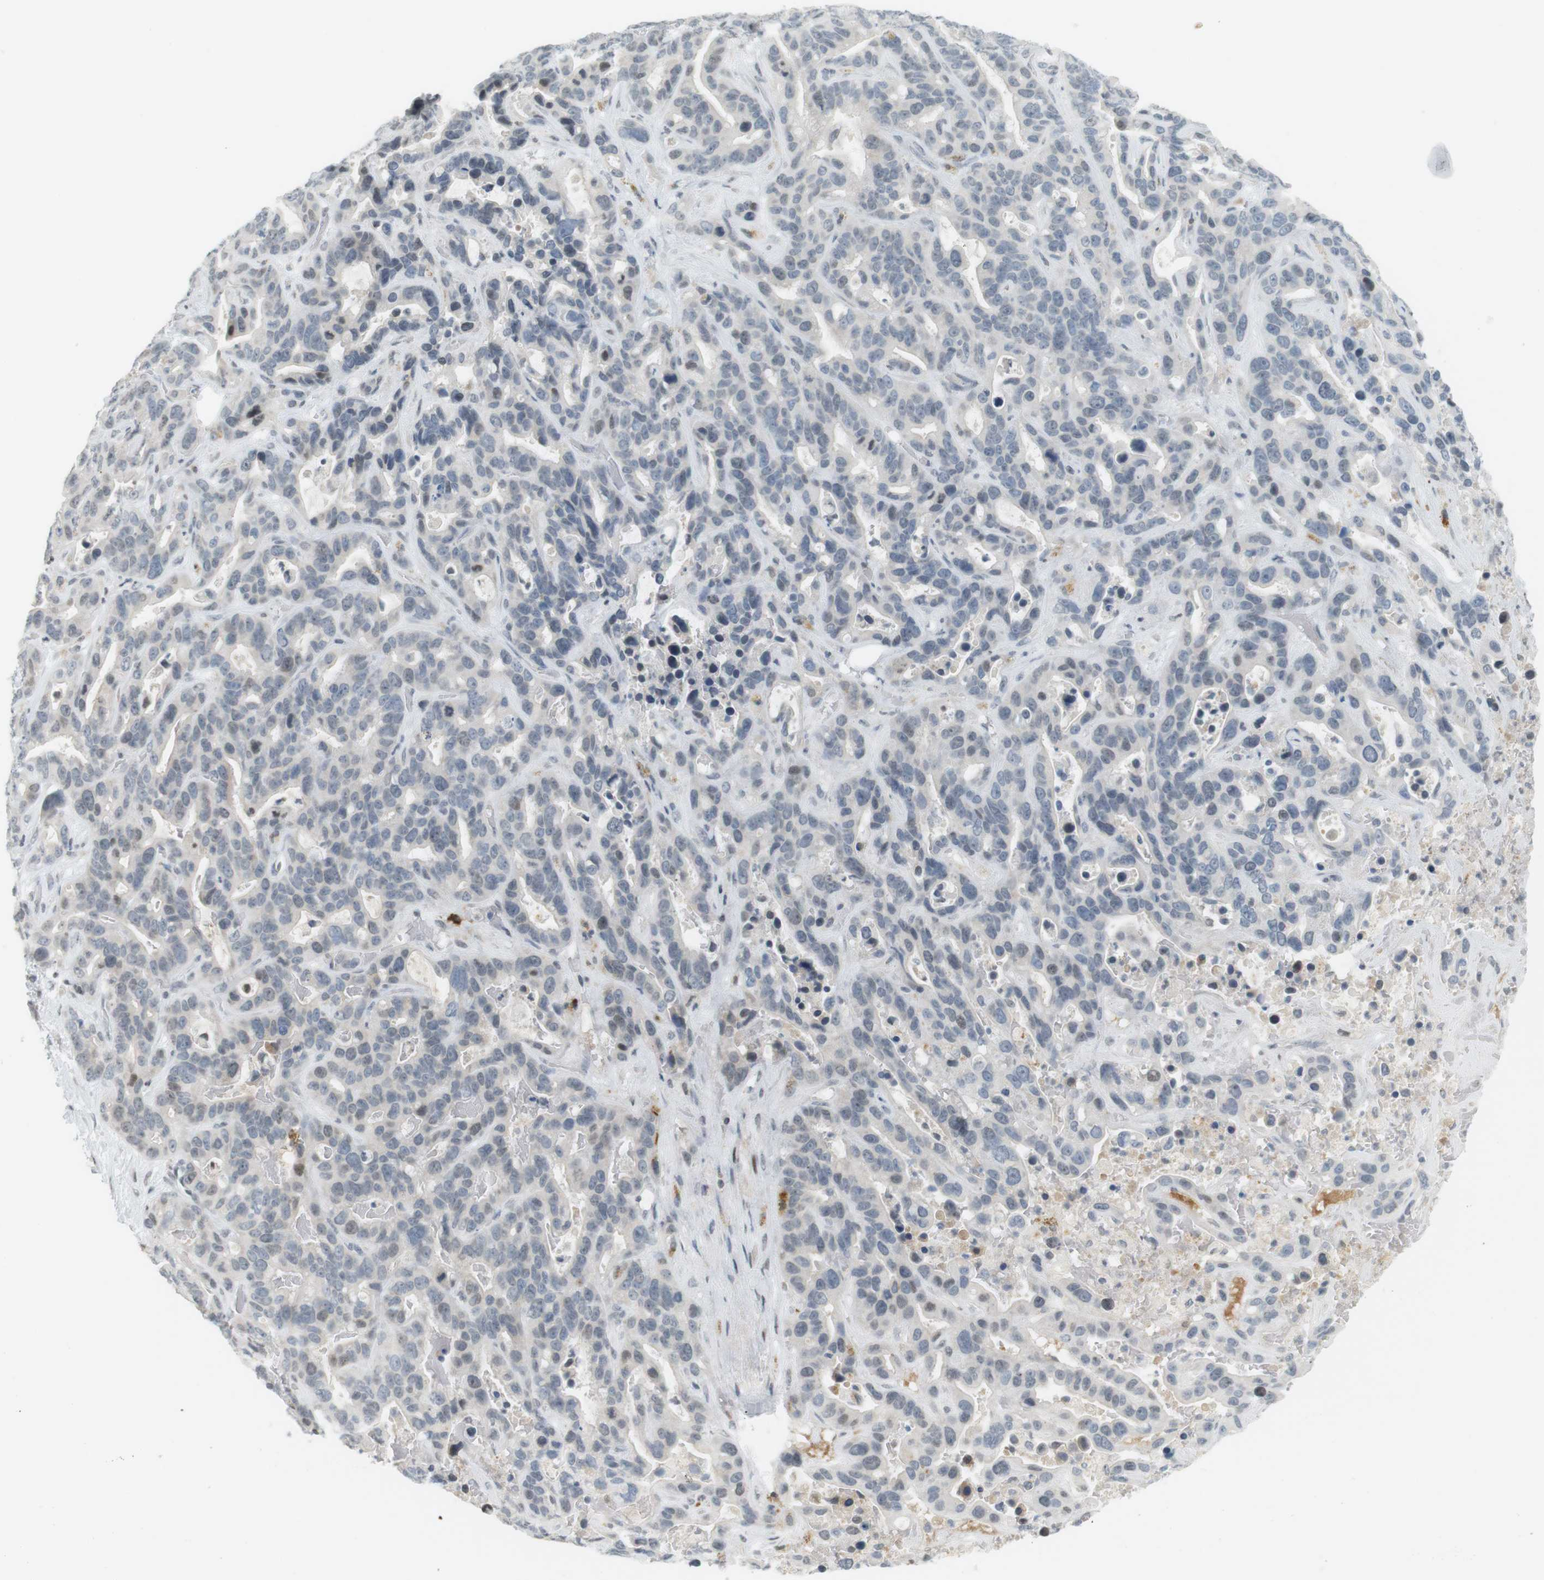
{"staining": {"intensity": "weak", "quantity": "<25%", "location": "nuclear"}, "tissue": "liver cancer", "cell_type": "Tumor cells", "image_type": "cancer", "snomed": [{"axis": "morphology", "description": "Cholangiocarcinoma"}, {"axis": "topography", "description": "Liver"}], "caption": "An immunohistochemistry image of liver cholangiocarcinoma is shown. There is no staining in tumor cells of liver cholangiocarcinoma. (DAB (3,3'-diaminobenzidine) immunohistochemistry (IHC), high magnification).", "gene": "DMC1", "patient": {"sex": "female", "age": 65}}